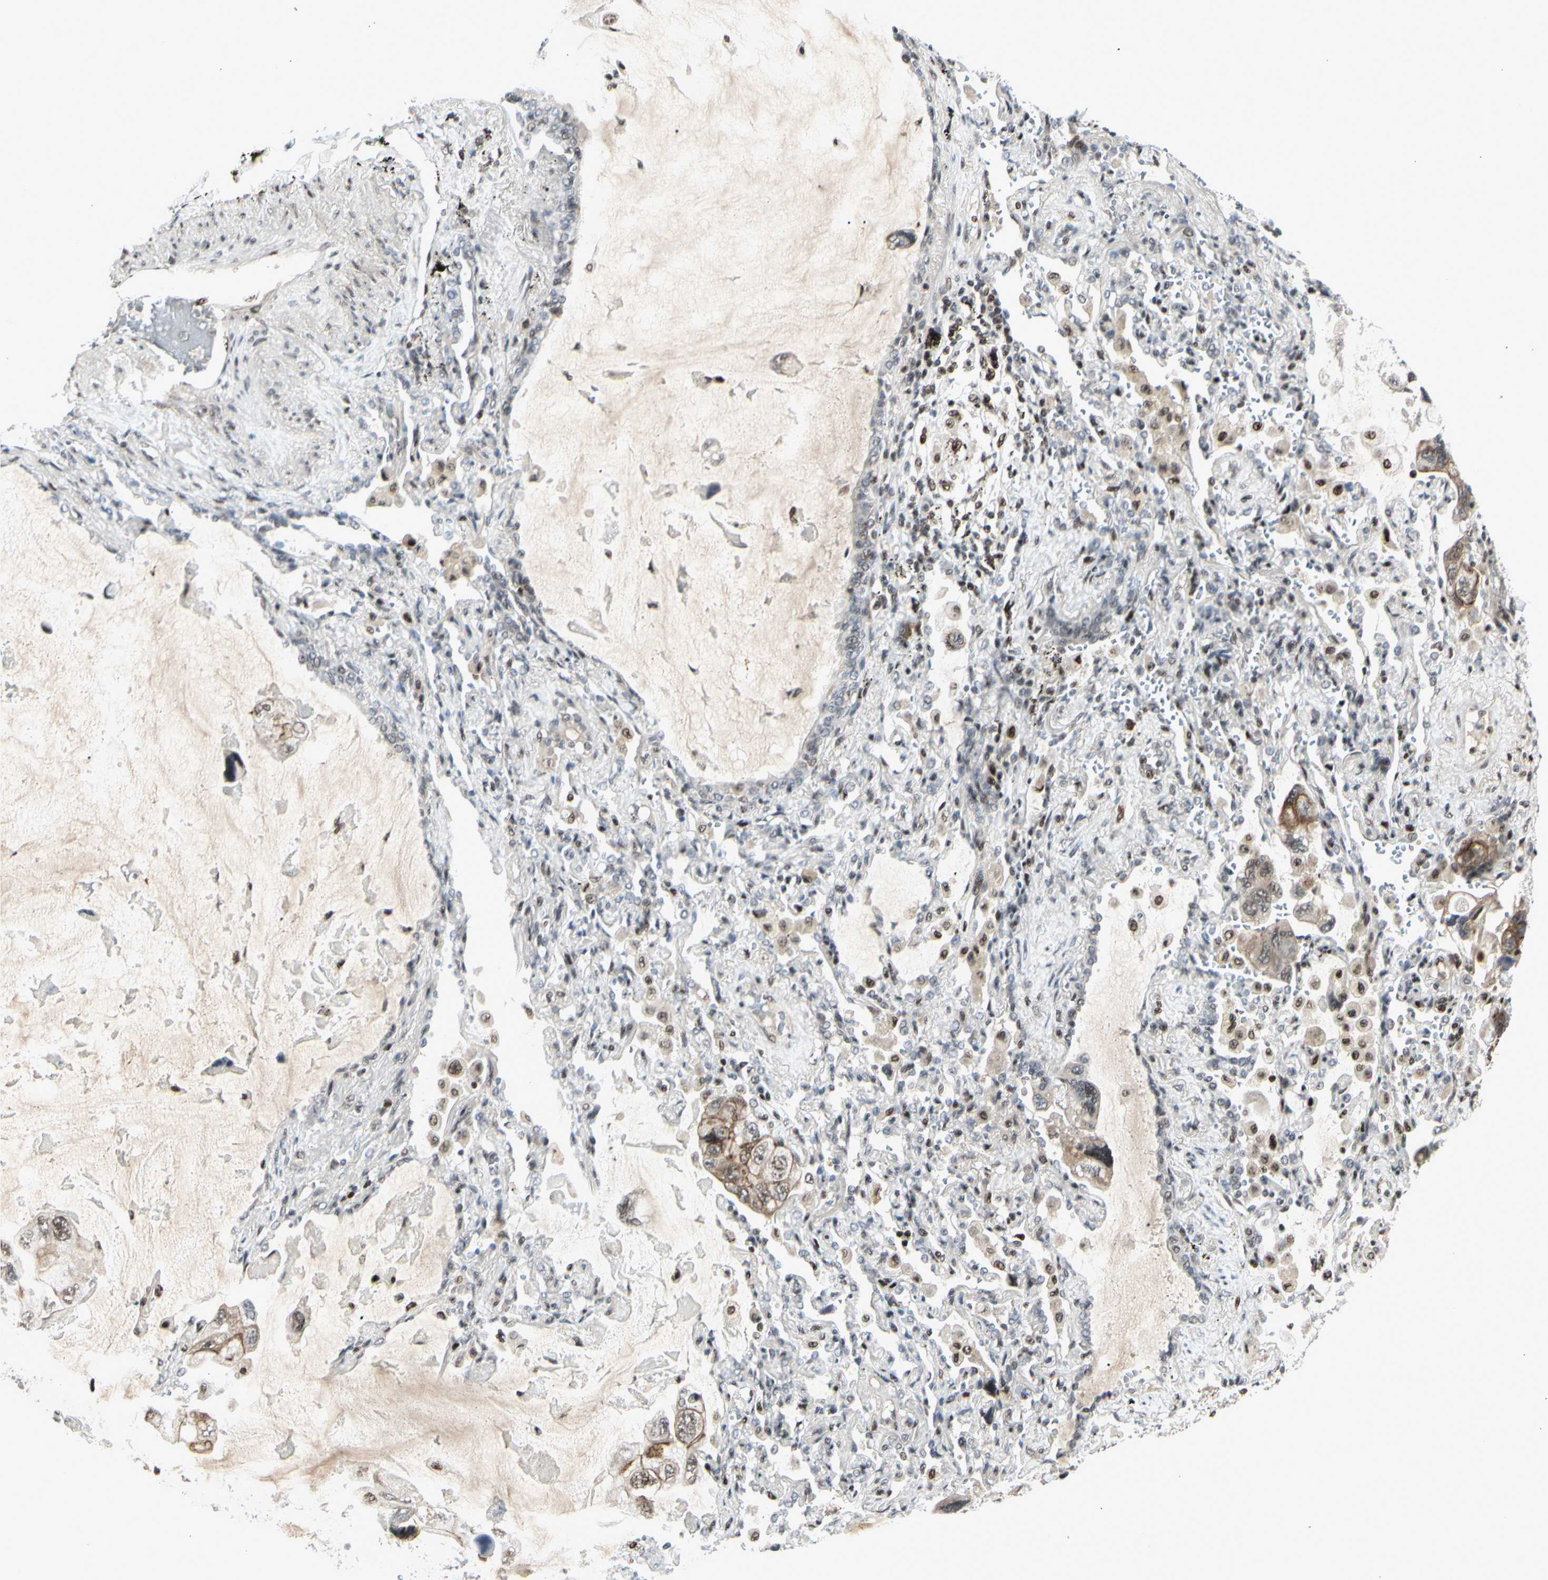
{"staining": {"intensity": "moderate", "quantity": ">75%", "location": "cytoplasmic/membranous,nuclear"}, "tissue": "lung cancer", "cell_type": "Tumor cells", "image_type": "cancer", "snomed": [{"axis": "morphology", "description": "Squamous cell carcinoma, NOS"}, {"axis": "topography", "description": "Lung"}], "caption": "Immunohistochemical staining of lung cancer displays medium levels of moderate cytoplasmic/membranous and nuclear staining in about >75% of tumor cells.", "gene": "FOXJ2", "patient": {"sex": "female", "age": 73}}